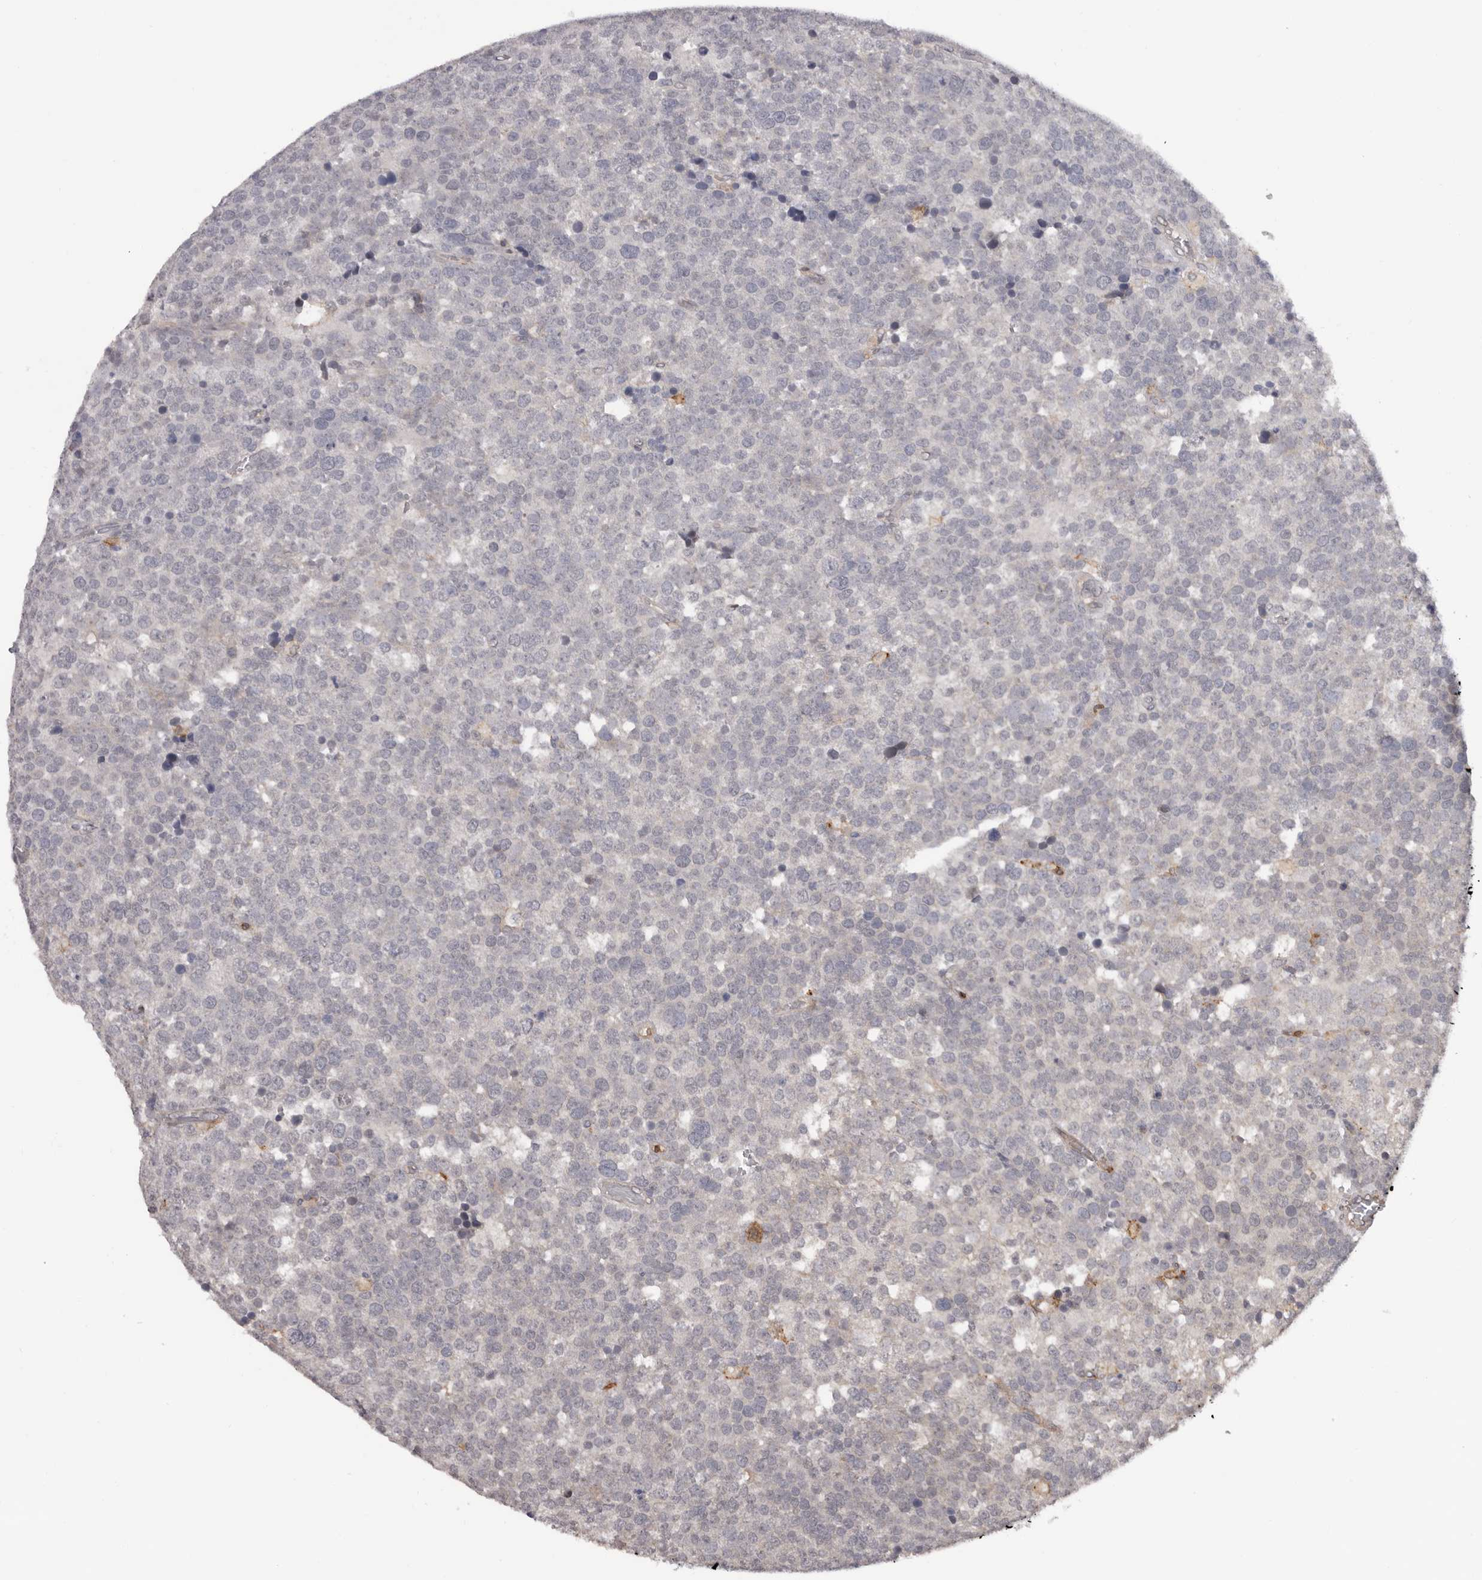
{"staining": {"intensity": "negative", "quantity": "none", "location": "none"}, "tissue": "testis cancer", "cell_type": "Tumor cells", "image_type": "cancer", "snomed": [{"axis": "morphology", "description": "Seminoma, NOS"}, {"axis": "topography", "description": "Testis"}], "caption": "This micrograph is of testis cancer (seminoma) stained with immunohistochemistry (IHC) to label a protein in brown with the nuclei are counter-stained blue. There is no staining in tumor cells.", "gene": "PRR12", "patient": {"sex": "male", "age": 71}}